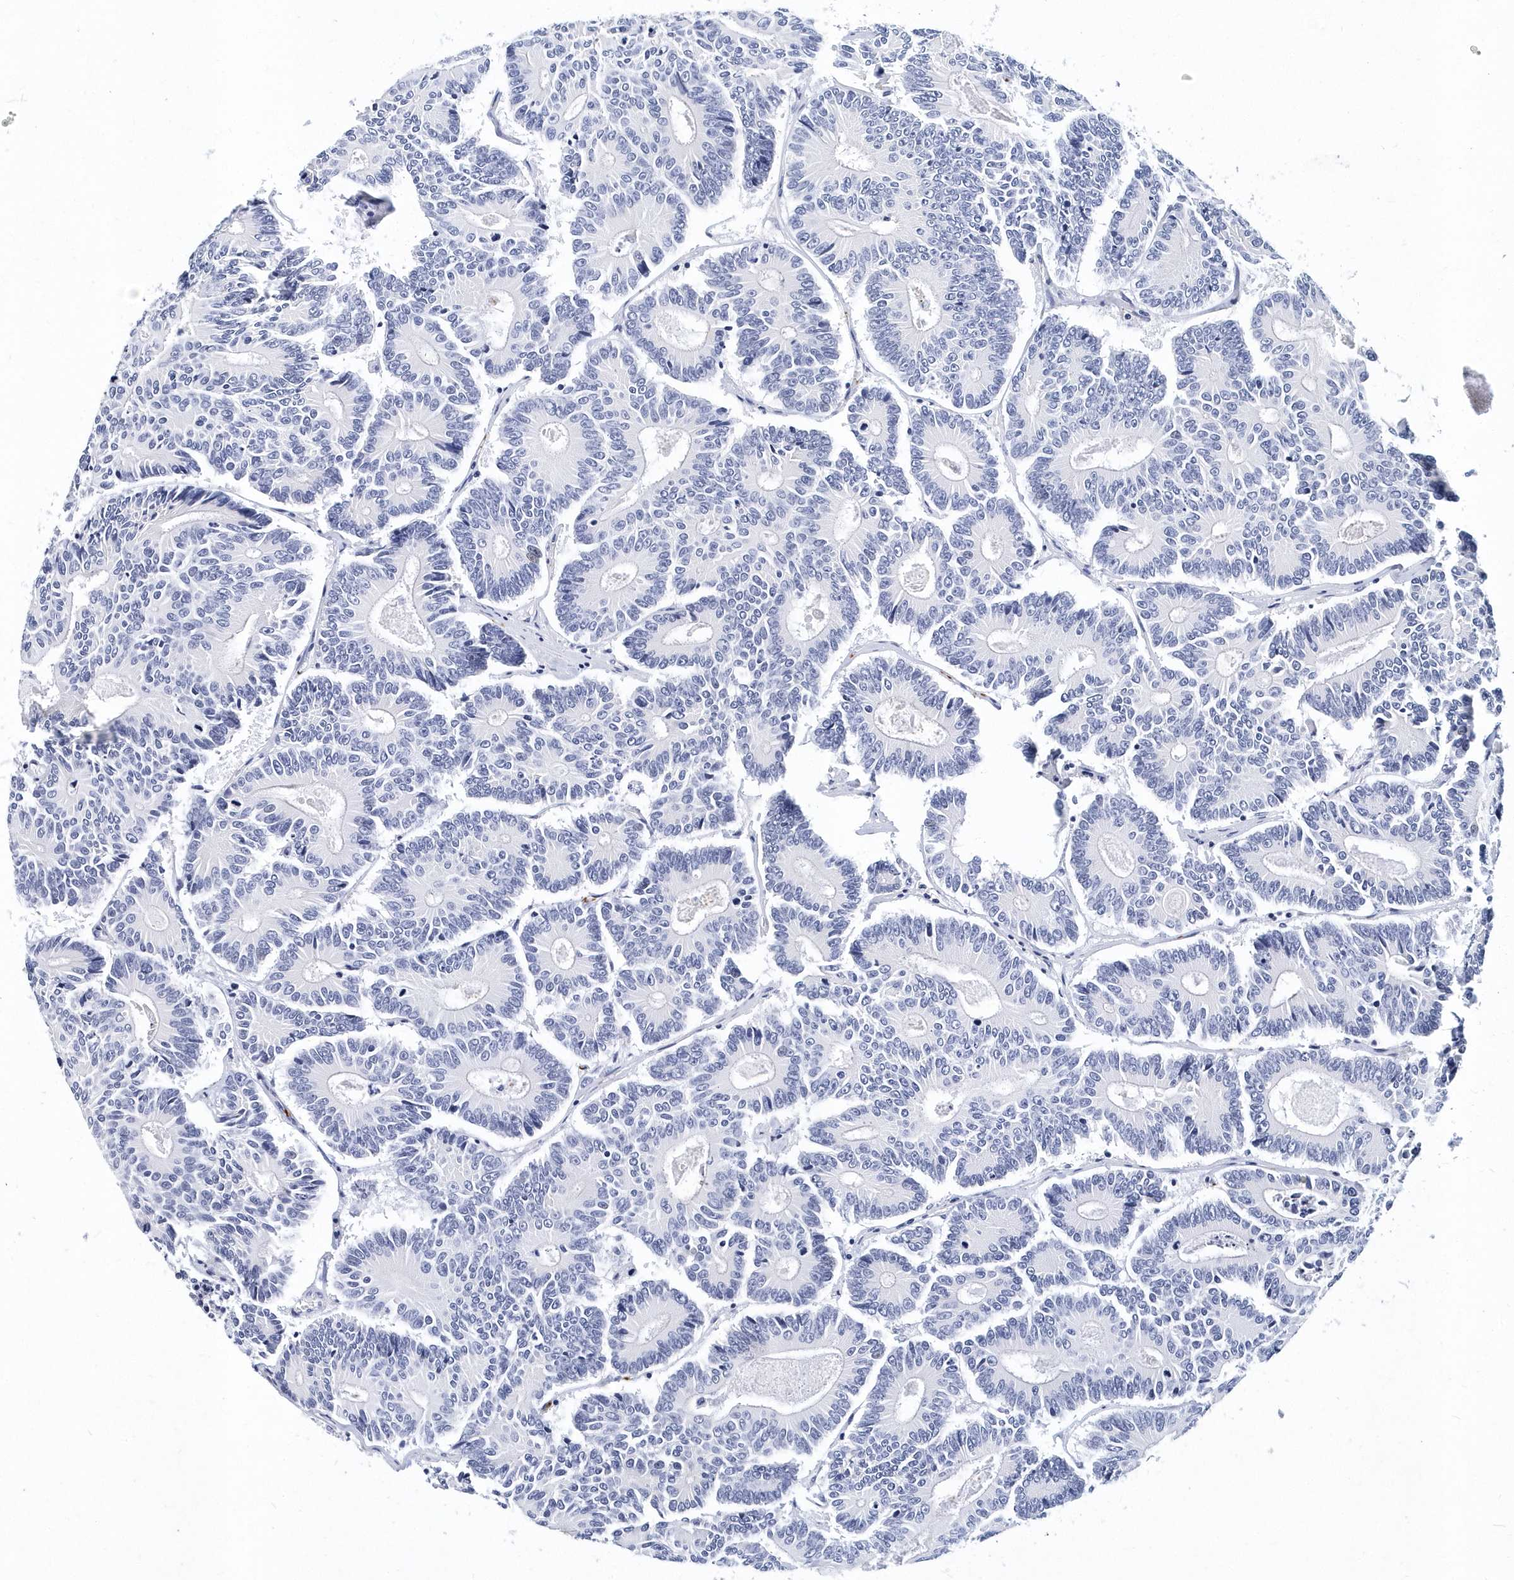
{"staining": {"intensity": "negative", "quantity": "none", "location": "none"}, "tissue": "colorectal cancer", "cell_type": "Tumor cells", "image_type": "cancer", "snomed": [{"axis": "morphology", "description": "Adenocarcinoma, NOS"}, {"axis": "topography", "description": "Colon"}], "caption": "Immunohistochemistry photomicrograph of neoplastic tissue: human colorectal cancer stained with DAB (3,3'-diaminobenzidine) demonstrates no significant protein positivity in tumor cells. (DAB (3,3'-diaminobenzidine) IHC with hematoxylin counter stain).", "gene": "ITGA2B", "patient": {"sex": "male", "age": 83}}